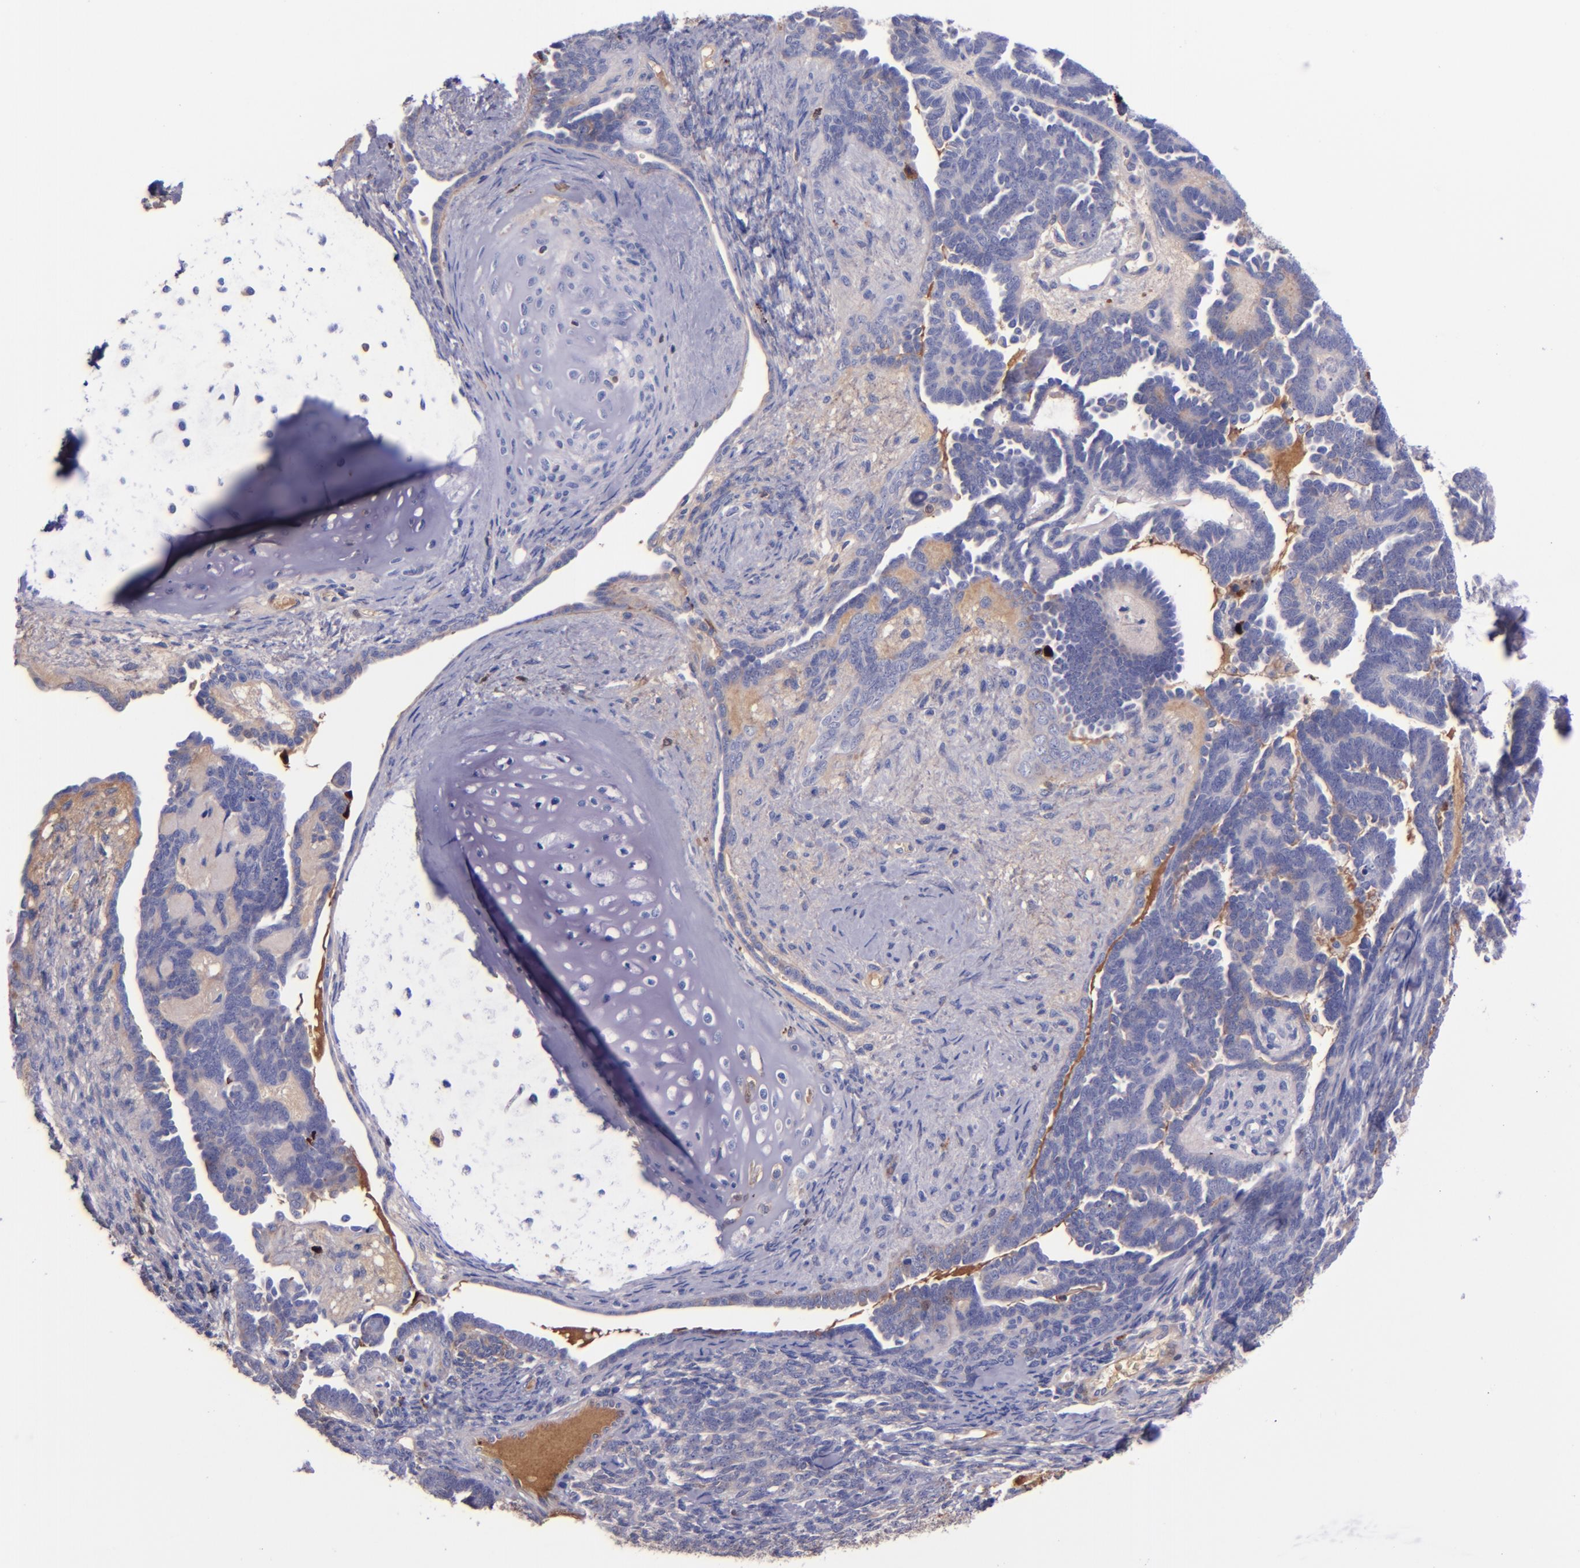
{"staining": {"intensity": "weak", "quantity": "25%-75%", "location": "cytoplasmic/membranous"}, "tissue": "endometrial cancer", "cell_type": "Tumor cells", "image_type": "cancer", "snomed": [{"axis": "morphology", "description": "Neoplasm, malignant, NOS"}, {"axis": "topography", "description": "Endometrium"}], "caption": "IHC image of human neoplasm (malignant) (endometrial) stained for a protein (brown), which shows low levels of weak cytoplasmic/membranous expression in about 25%-75% of tumor cells.", "gene": "KNG1", "patient": {"sex": "female", "age": 74}}